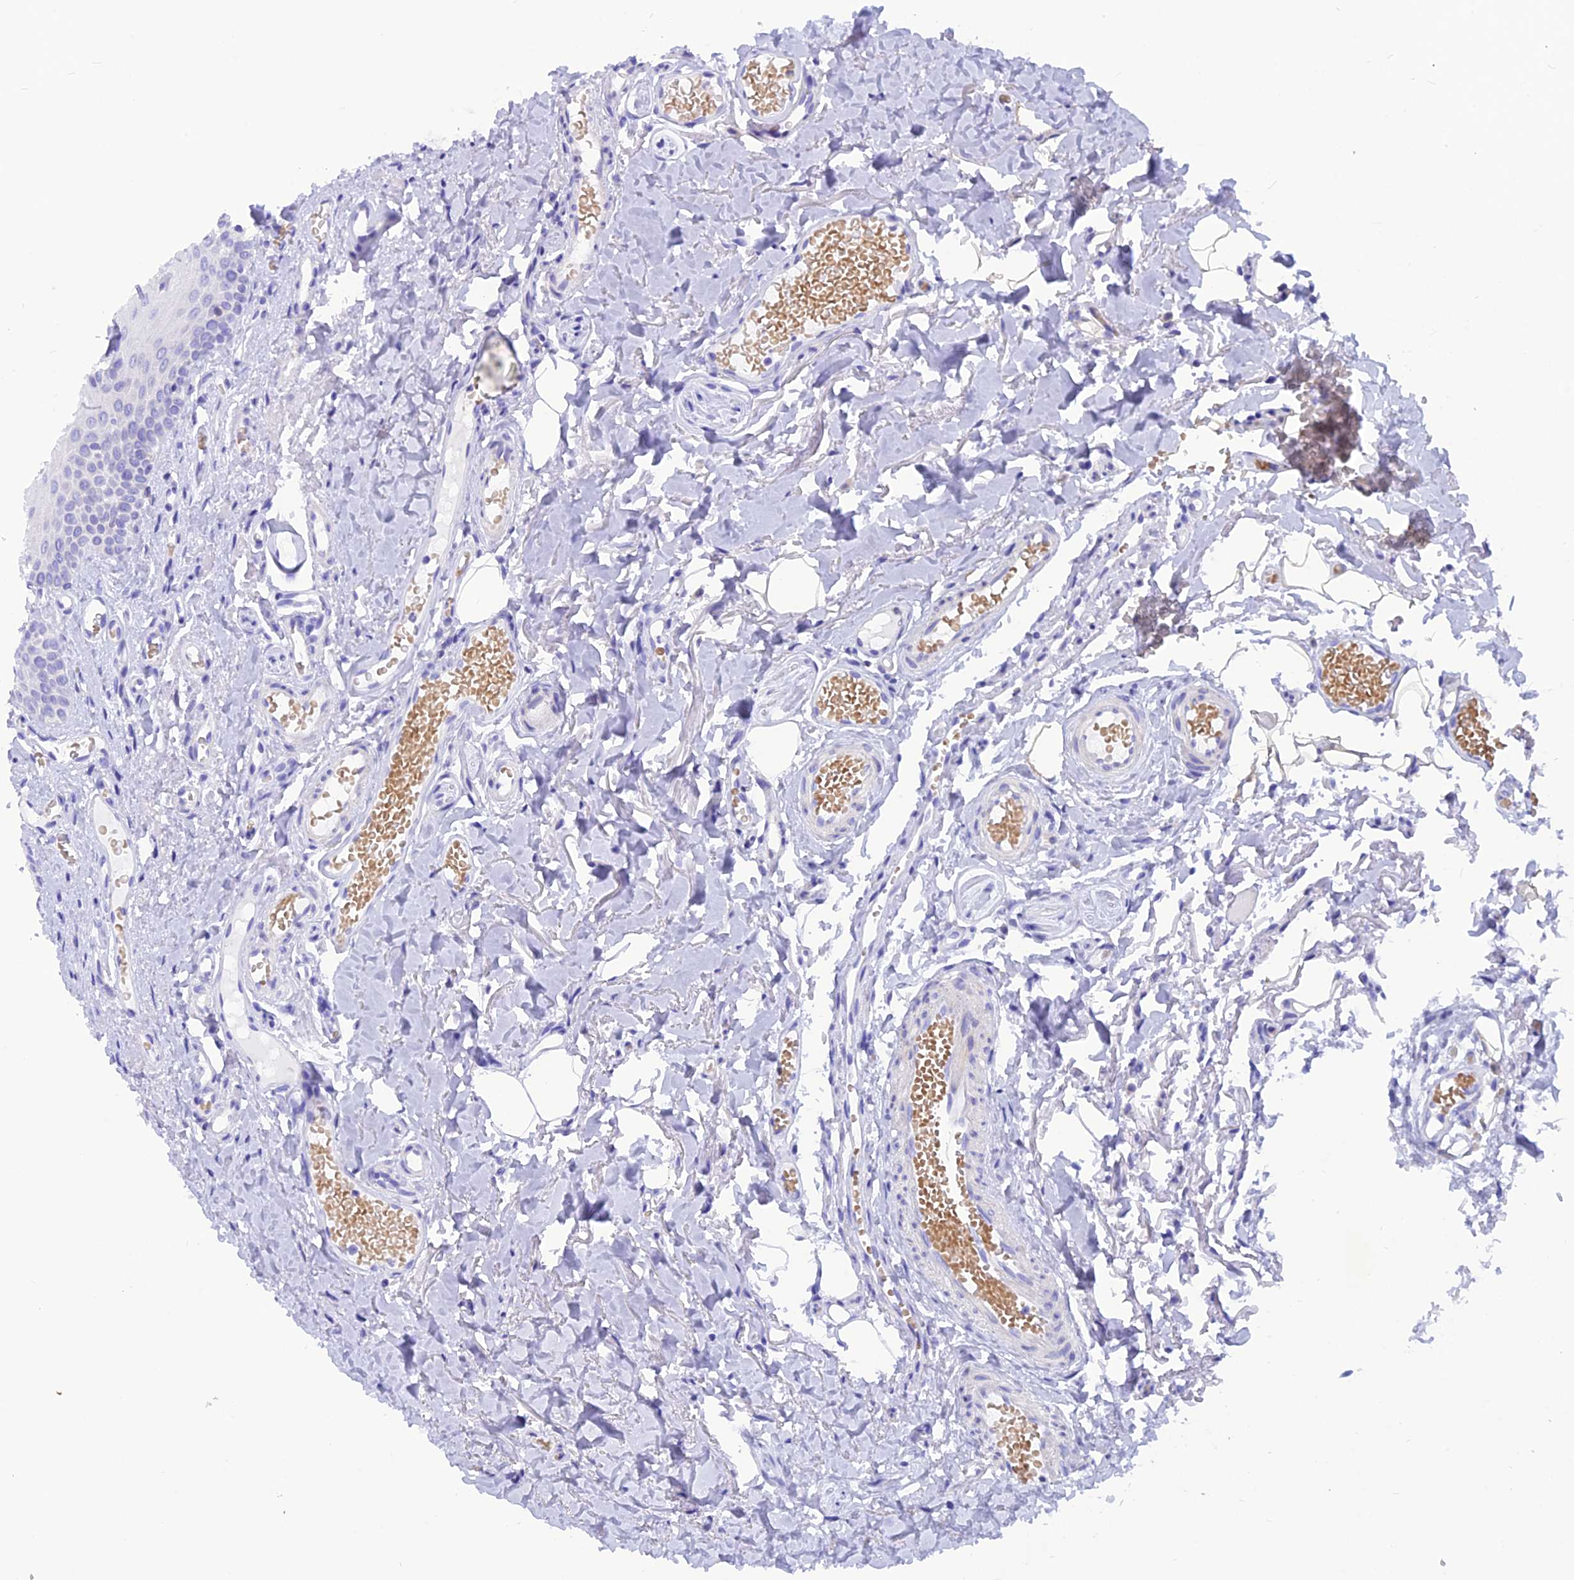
{"staining": {"intensity": "negative", "quantity": "none", "location": "none"}, "tissue": "oral mucosa", "cell_type": "Squamous epithelial cells", "image_type": "normal", "snomed": [{"axis": "morphology", "description": "Normal tissue, NOS"}, {"axis": "topography", "description": "Oral tissue"}], "caption": "Unremarkable oral mucosa was stained to show a protein in brown. There is no significant positivity in squamous epithelial cells. (DAB IHC with hematoxylin counter stain).", "gene": "GLYATL1B", "patient": {"sex": "female", "age": 70}}